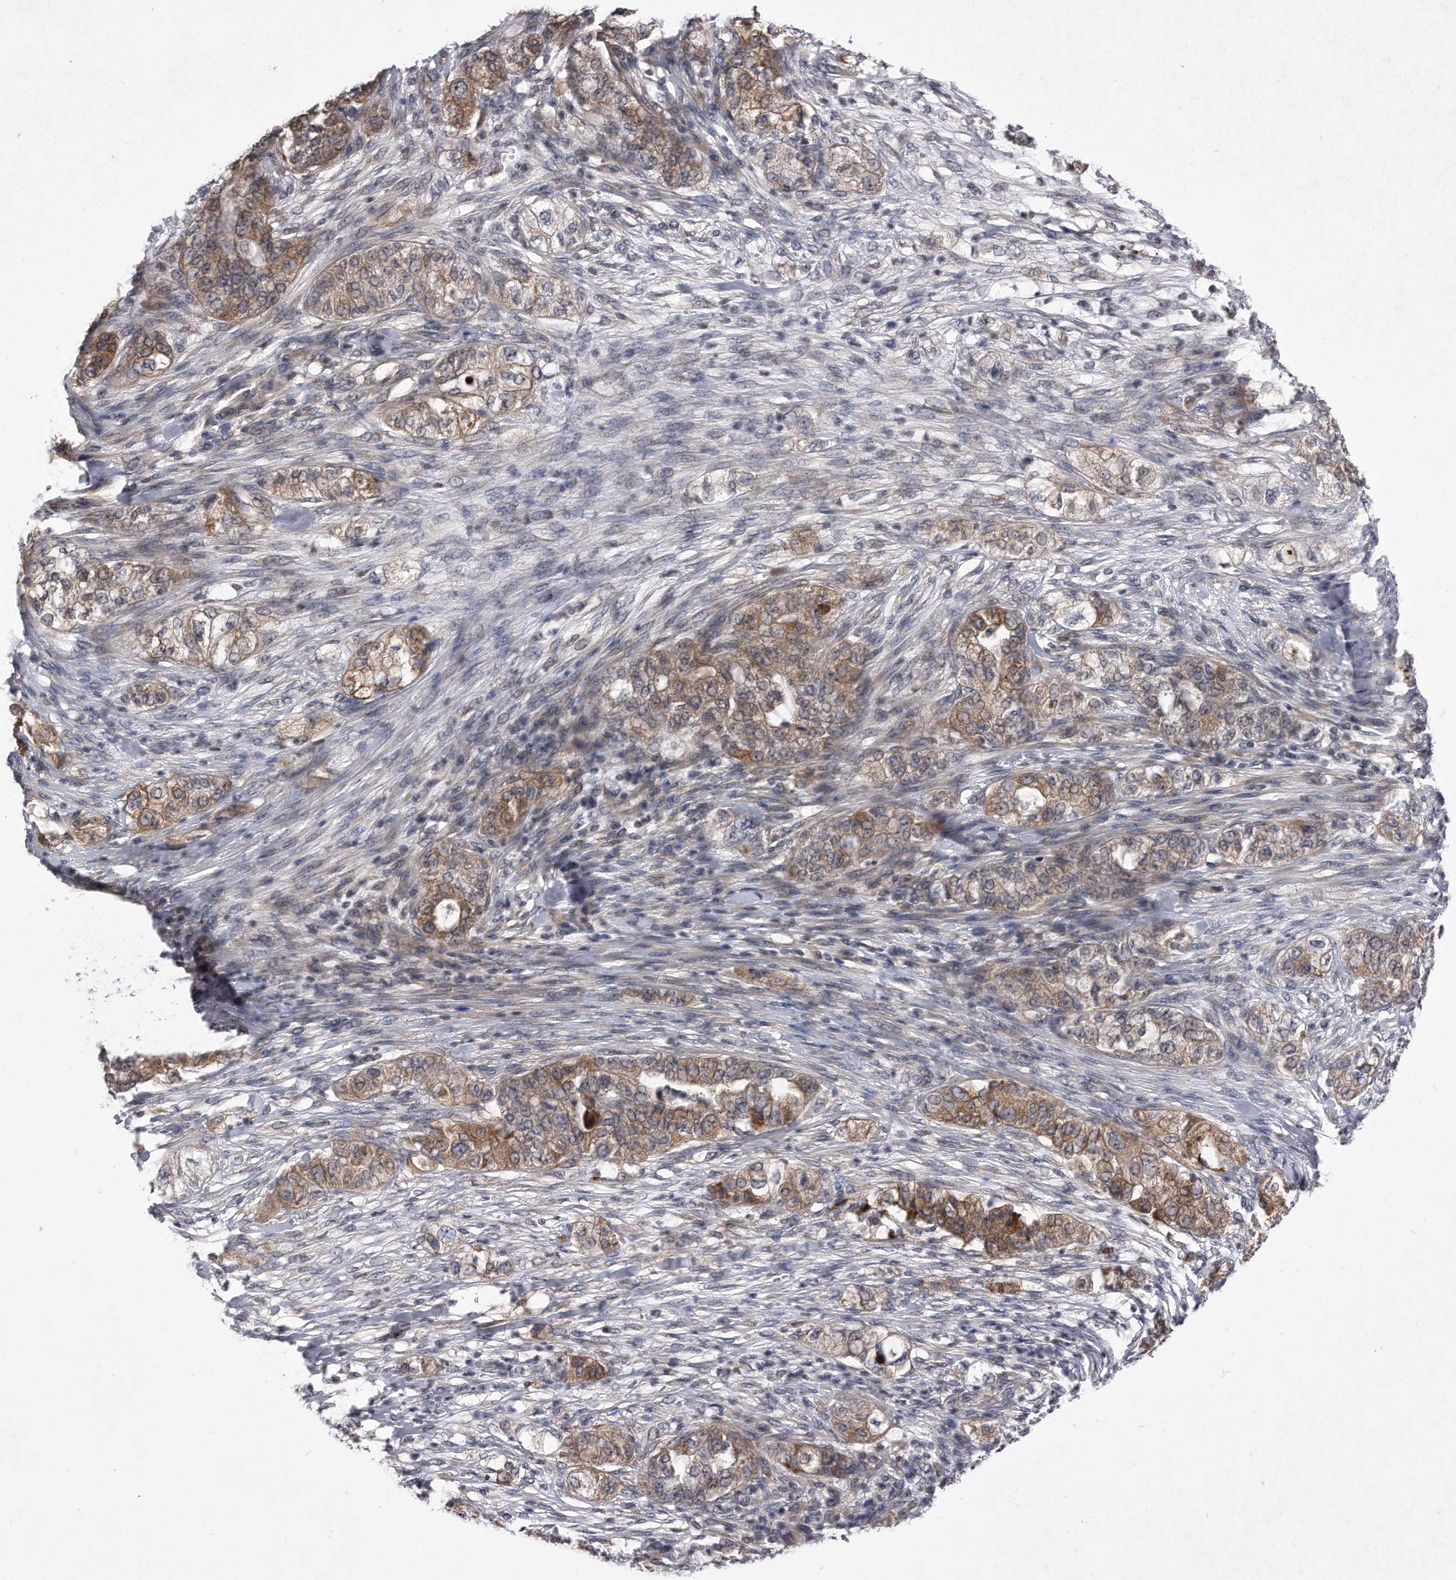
{"staining": {"intensity": "weak", "quantity": ">75%", "location": "cytoplasmic/membranous"}, "tissue": "pancreatic cancer", "cell_type": "Tumor cells", "image_type": "cancer", "snomed": [{"axis": "morphology", "description": "Adenocarcinoma, NOS"}, {"axis": "topography", "description": "Pancreas"}], "caption": "Pancreatic cancer stained with a brown dye reveals weak cytoplasmic/membranous positive staining in about >75% of tumor cells.", "gene": "DAB1", "patient": {"sex": "female", "age": 78}}